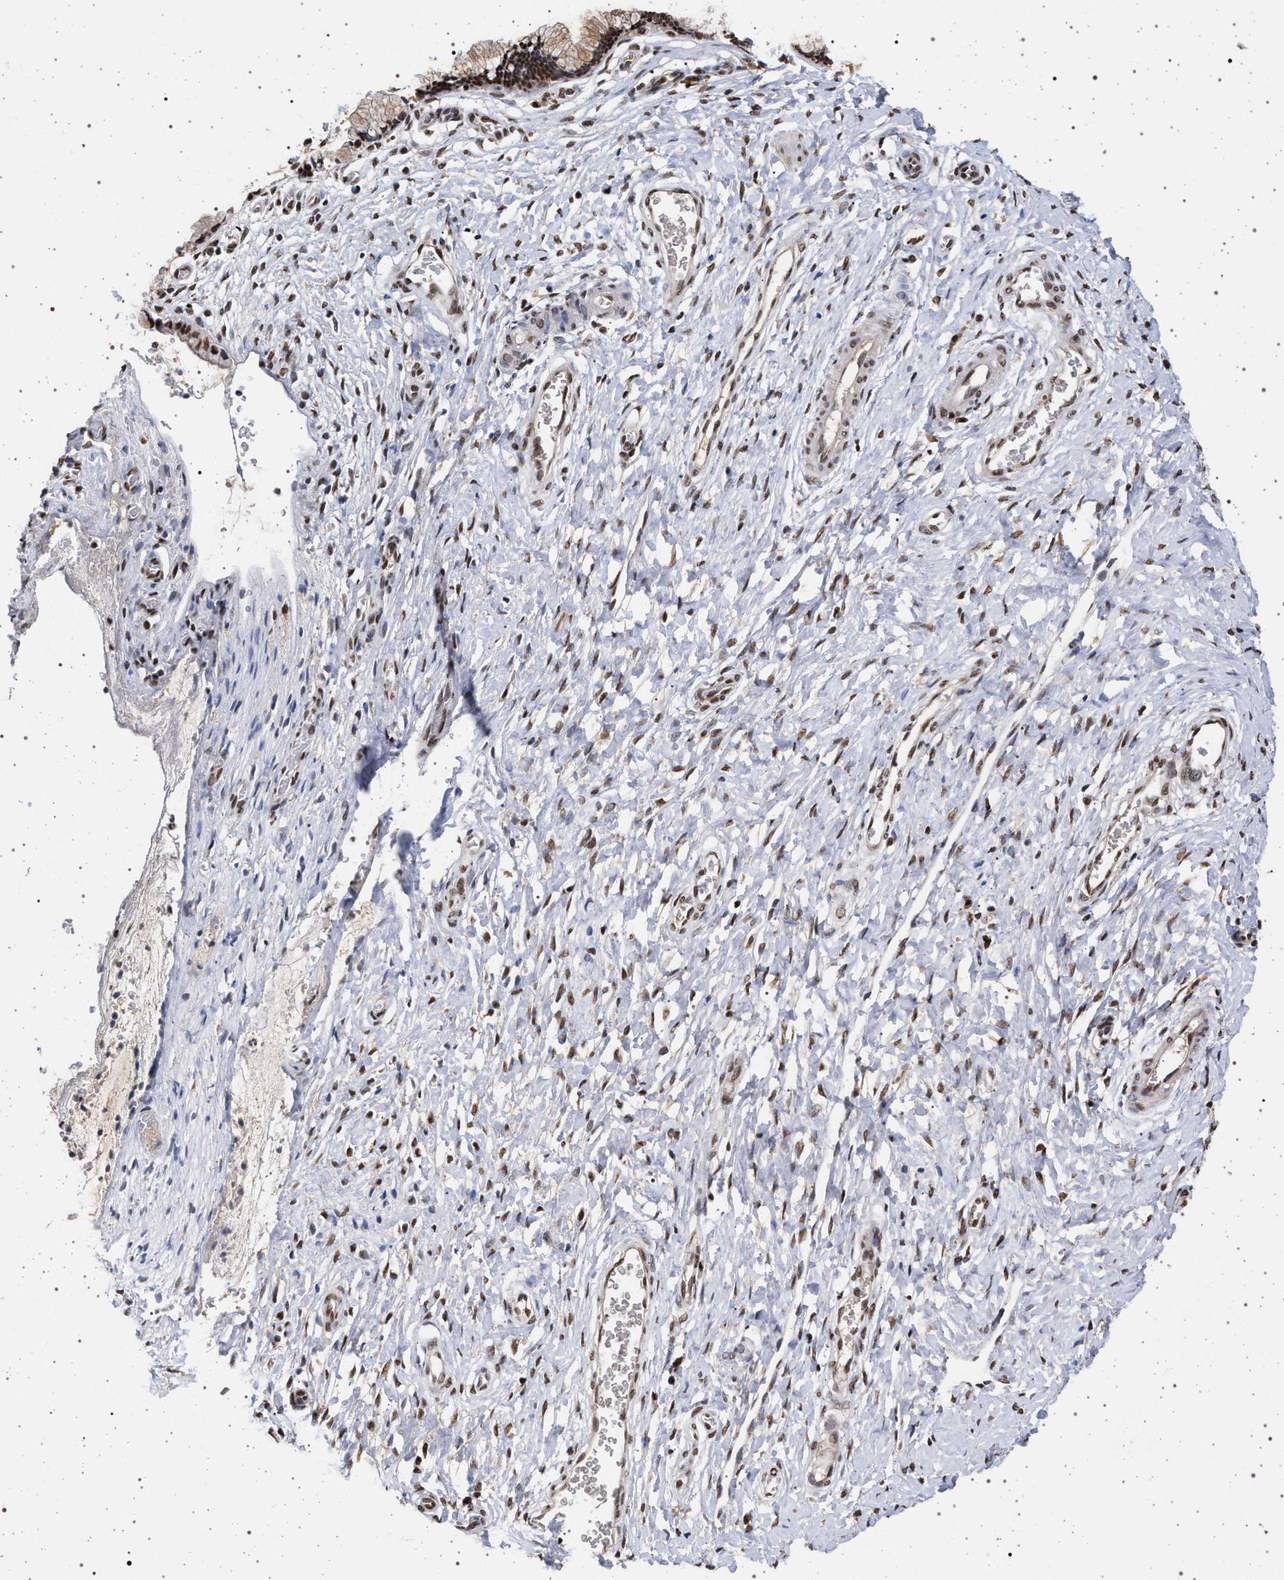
{"staining": {"intensity": "strong", "quantity": ">75%", "location": "nuclear"}, "tissue": "cervix", "cell_type": "Glandular cells", "image_type": "normal", "snomed": [{"axis": "morphology", "description": "Normal tissue, NOS"}, {"axis": "topography", "description": "Cervix"}], "caption": "DAB (3,3'-diaminobenzidine) immunohistochemical staining of benign human cervix reveals strong nuclear protein positivity in approximately >75% of glandular cells.", "gene": "PHF12", "patient": {"sex": "female", "age": 55}}